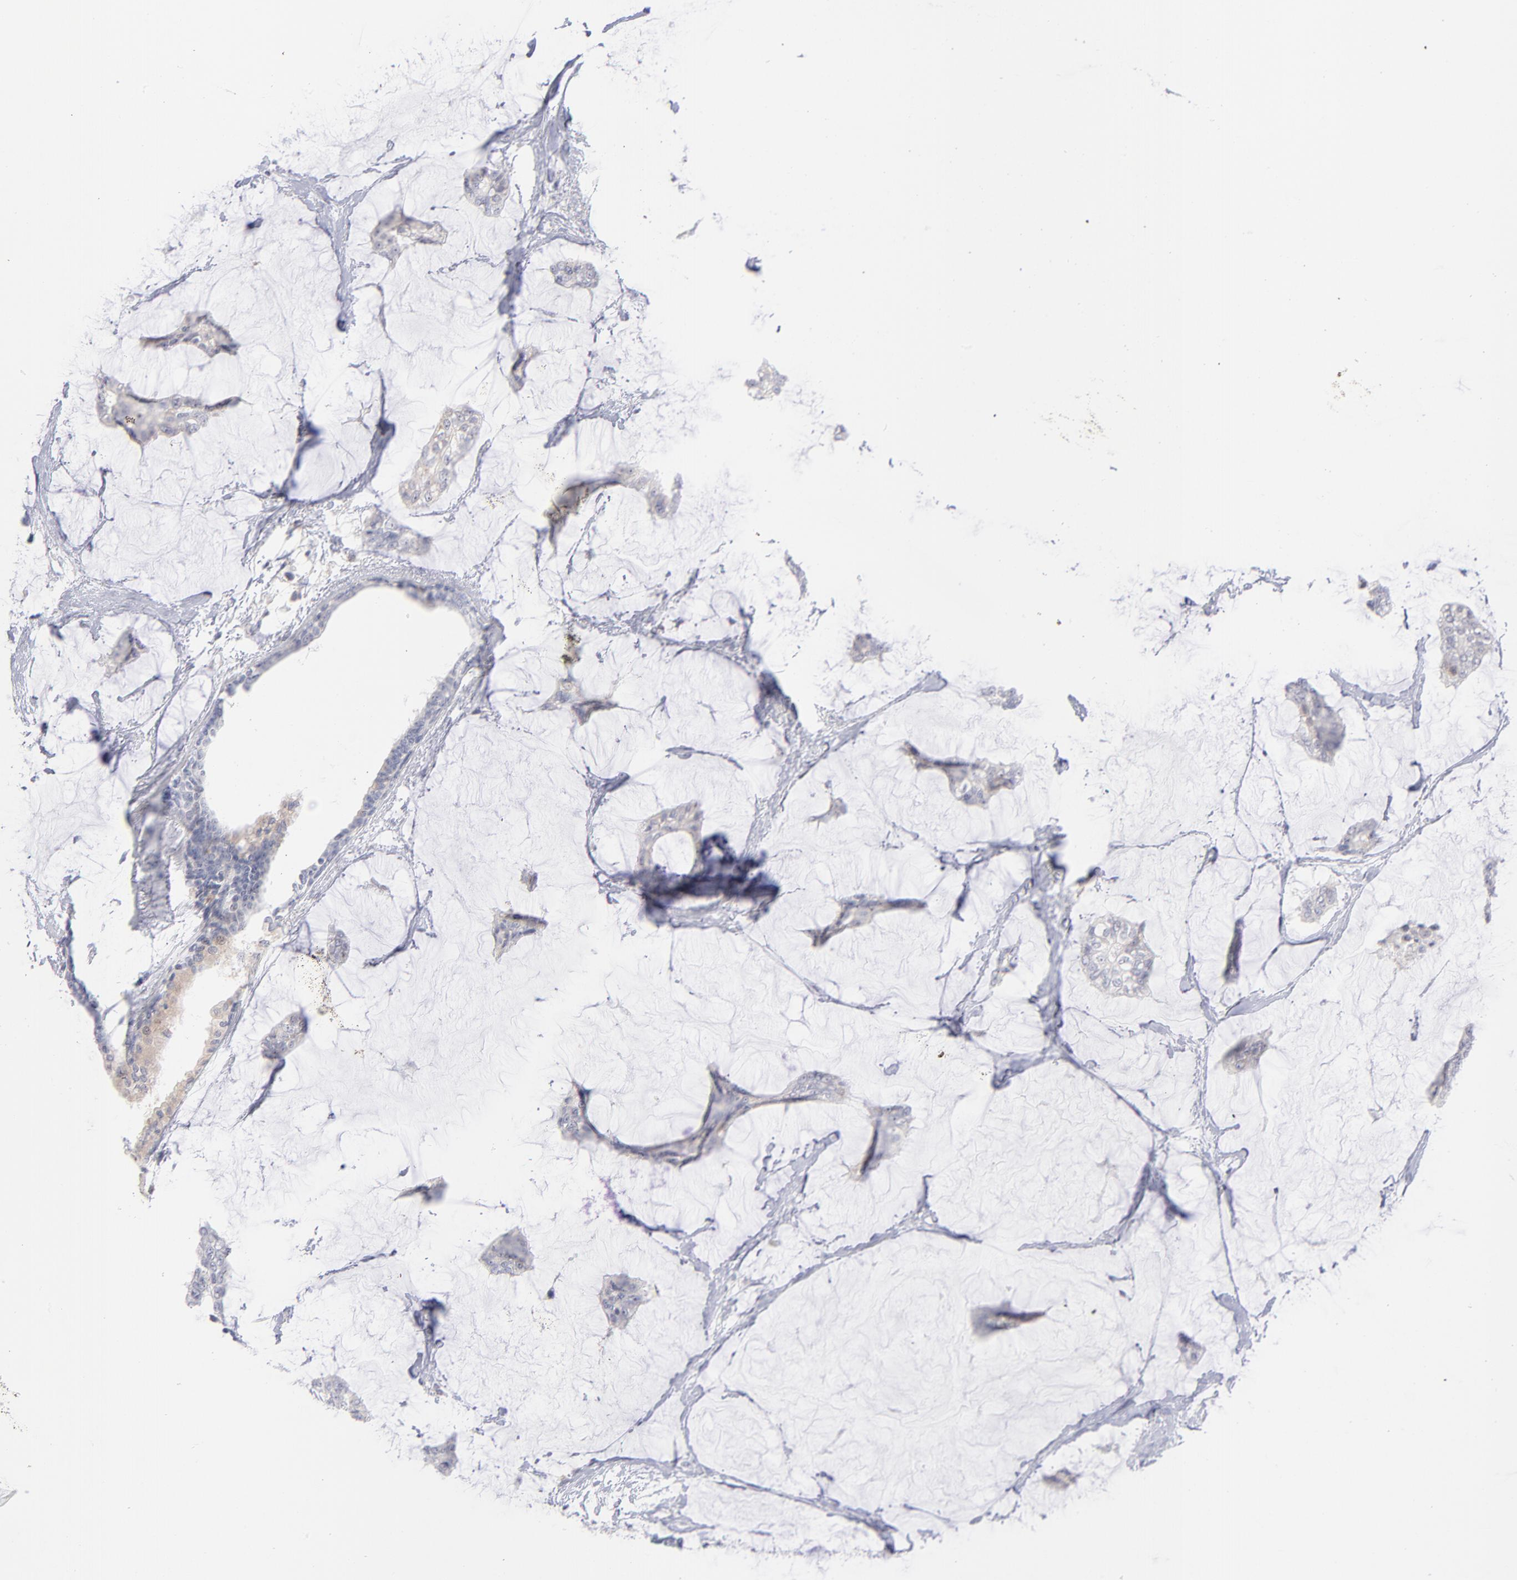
{"staining": {"intensity": "negative", "quantity": "none", "location": "none"}, "tissue": "breast cancer", "cell_type": "Tumor cells", "image_type": "cancer", "snomed": [{"axis": "morphology", "description": "Duct carcinoma"}, {"axis": "topography", "description": "Breast"}], "caption": "Infiltrating ductal carcinoma (breast) was stained to show a protein in brown. There is no significant positivity in tumor cells. (Brightfield microscopy of DAB IHC at high magnification).", "gene": "MTHFD2", "patient": {"sex": "female", "age": 93}}